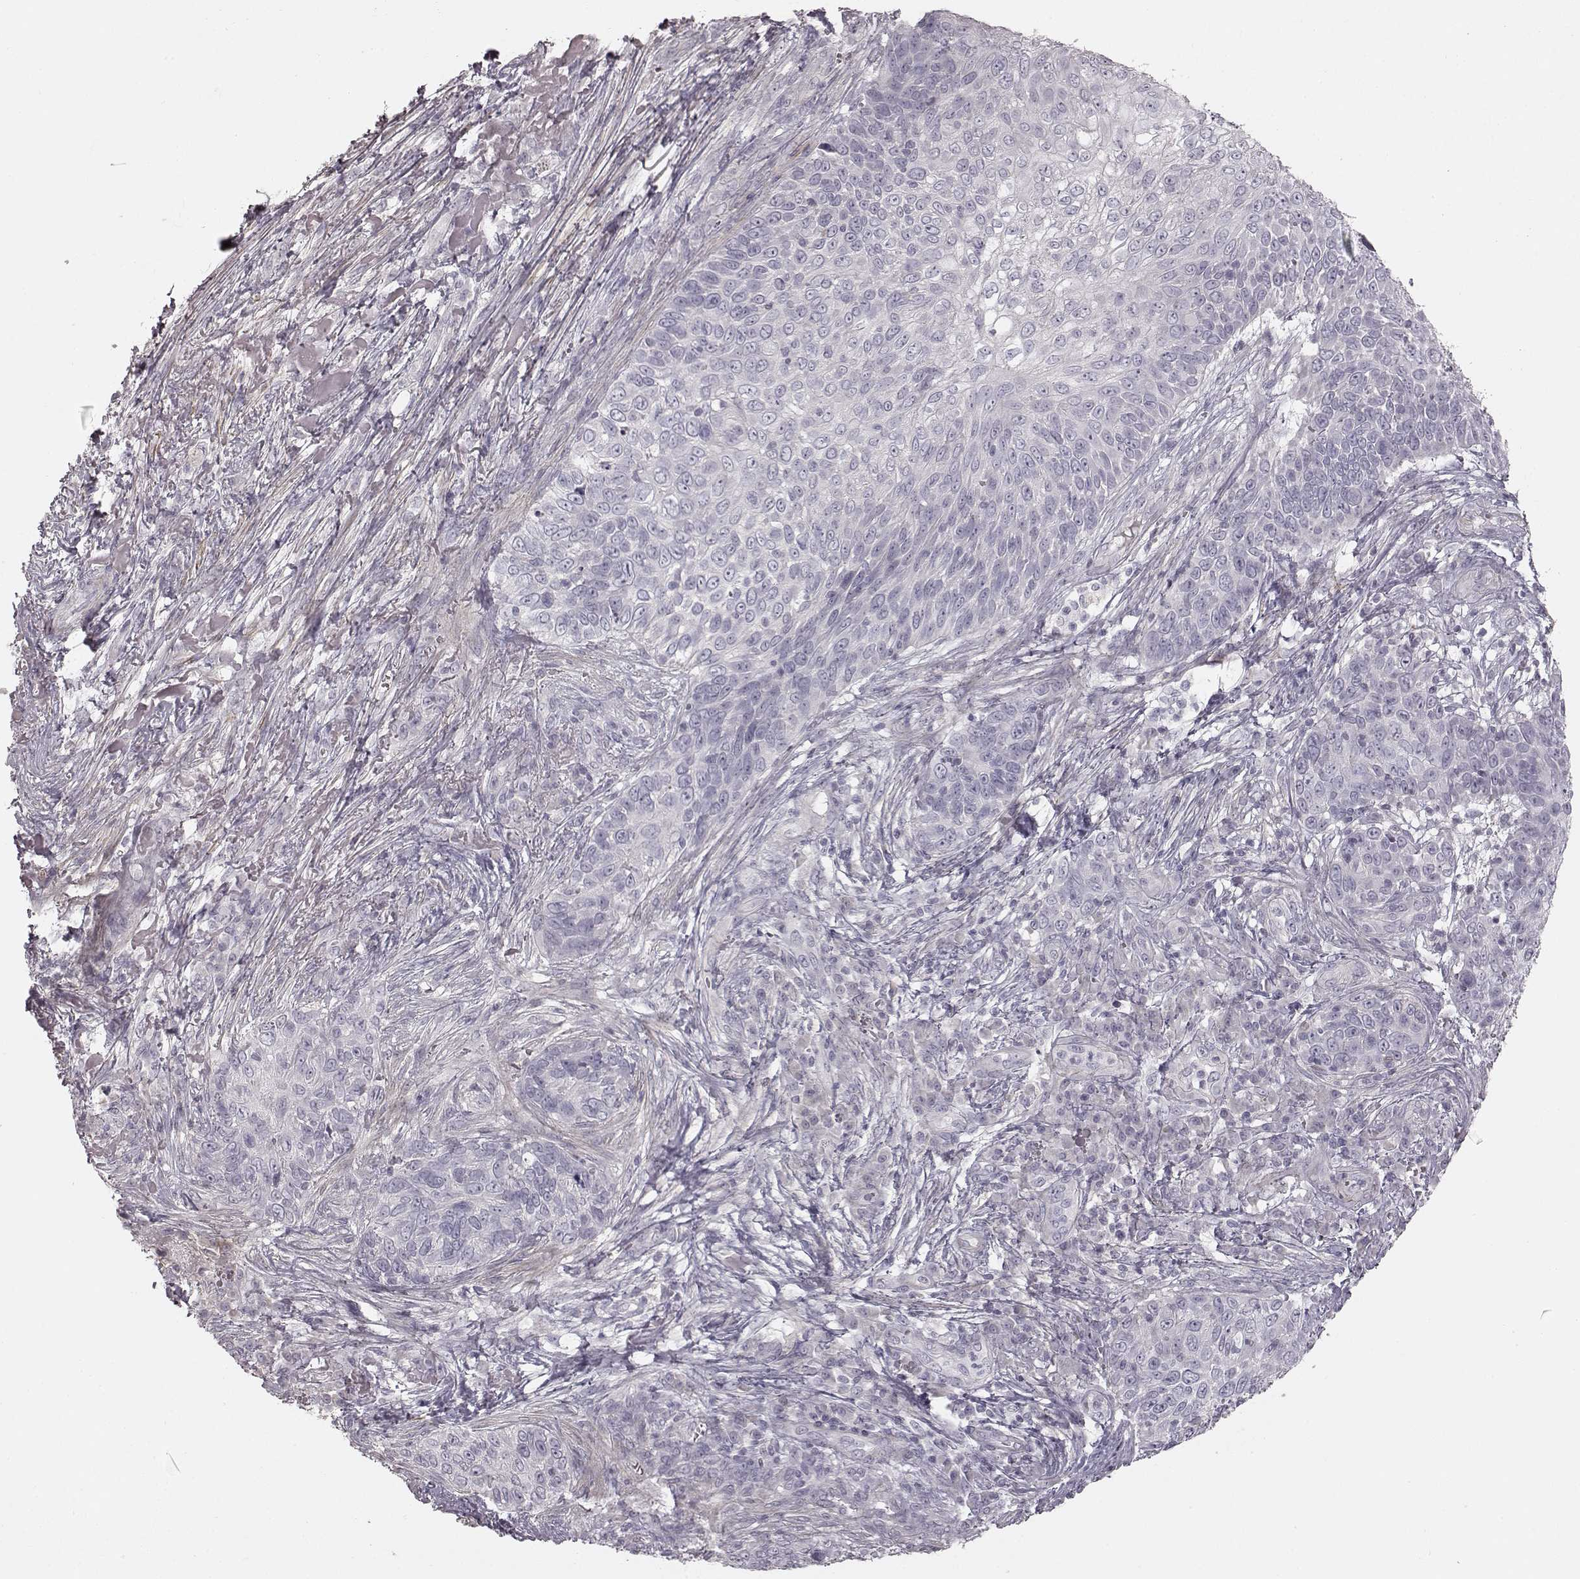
{"staining": {"intensity": "negative", "quantity": "none", "location": "none"}, "tissue": "skin cancer", "cell_type": "Tumor cells", "image_type": "cancer", "snomed": [{"axis": "morphology", "description": "Squamous cell carcinoma, NOS"}, {"axis": "topography", "description": "Skin"}], "caption": "Immunohistochemical staining of skin cancer displays no significant positivity in tumor cells.", "gene": "PRLHR", "patient": {"sex": "male", "age": 92}}